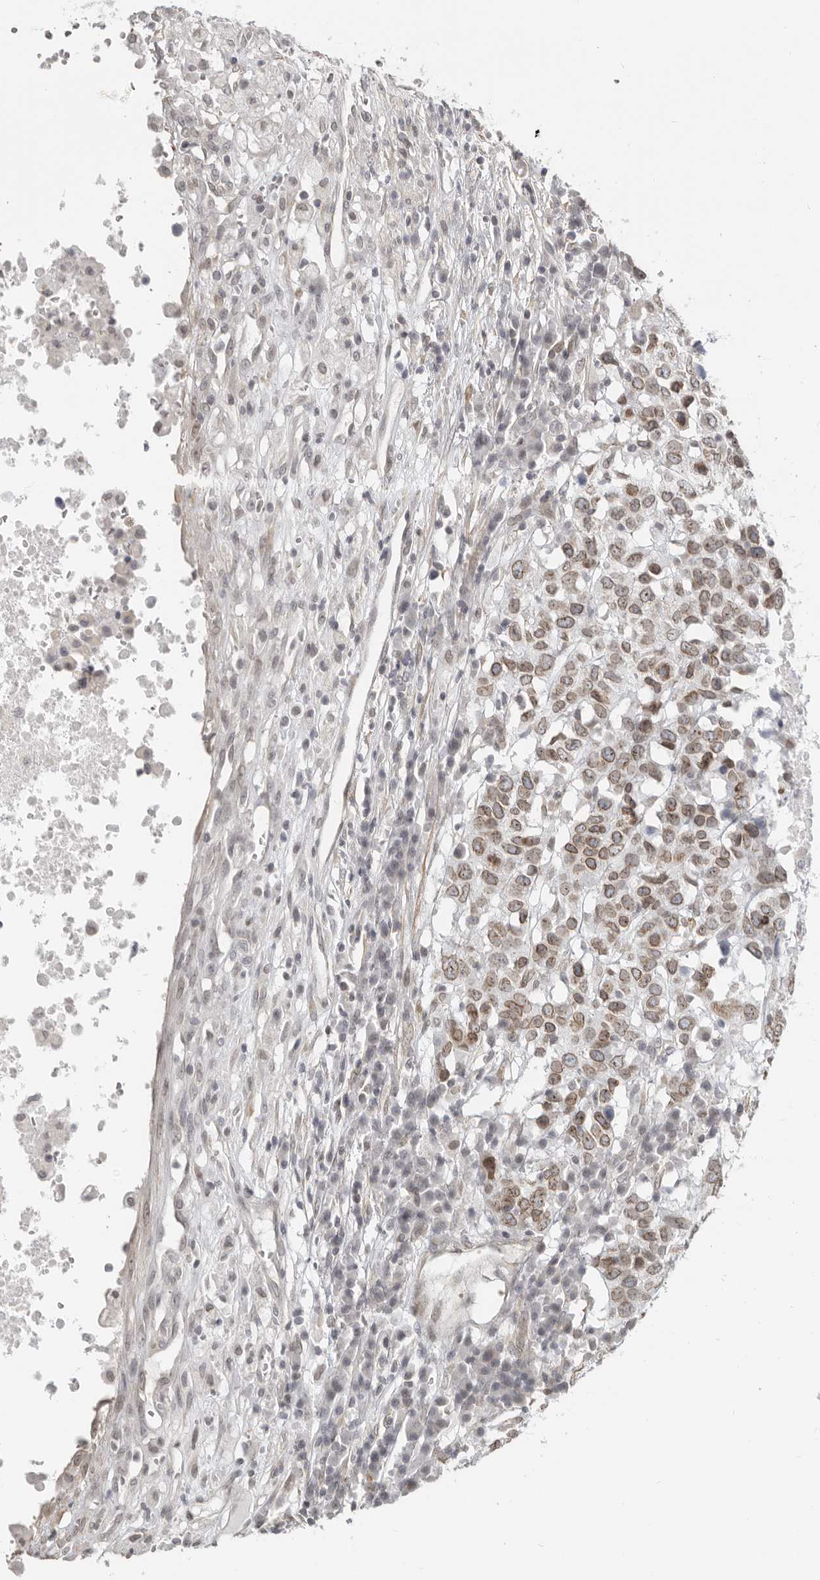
{"staining": {"intensity": "moderate", "quantity": ">75%", "location": "cytoplasmic/membranous,nuclear"}, "tissue": "head and neck cancer", "cell_type": "Tumor cells", "image_type": "cancer", "snomed": [{"axis": "morphology", "description": "Squamous cell carcinoma, NOS"}, {"axis": "topography", "description": "Head-Neck"}], "caption": "Head and neck cancer stained with a protein marker exhibits moderate staining in tumor cells.", "gene": "NUP153", "patient": {"sex": "male", "age": 66}}